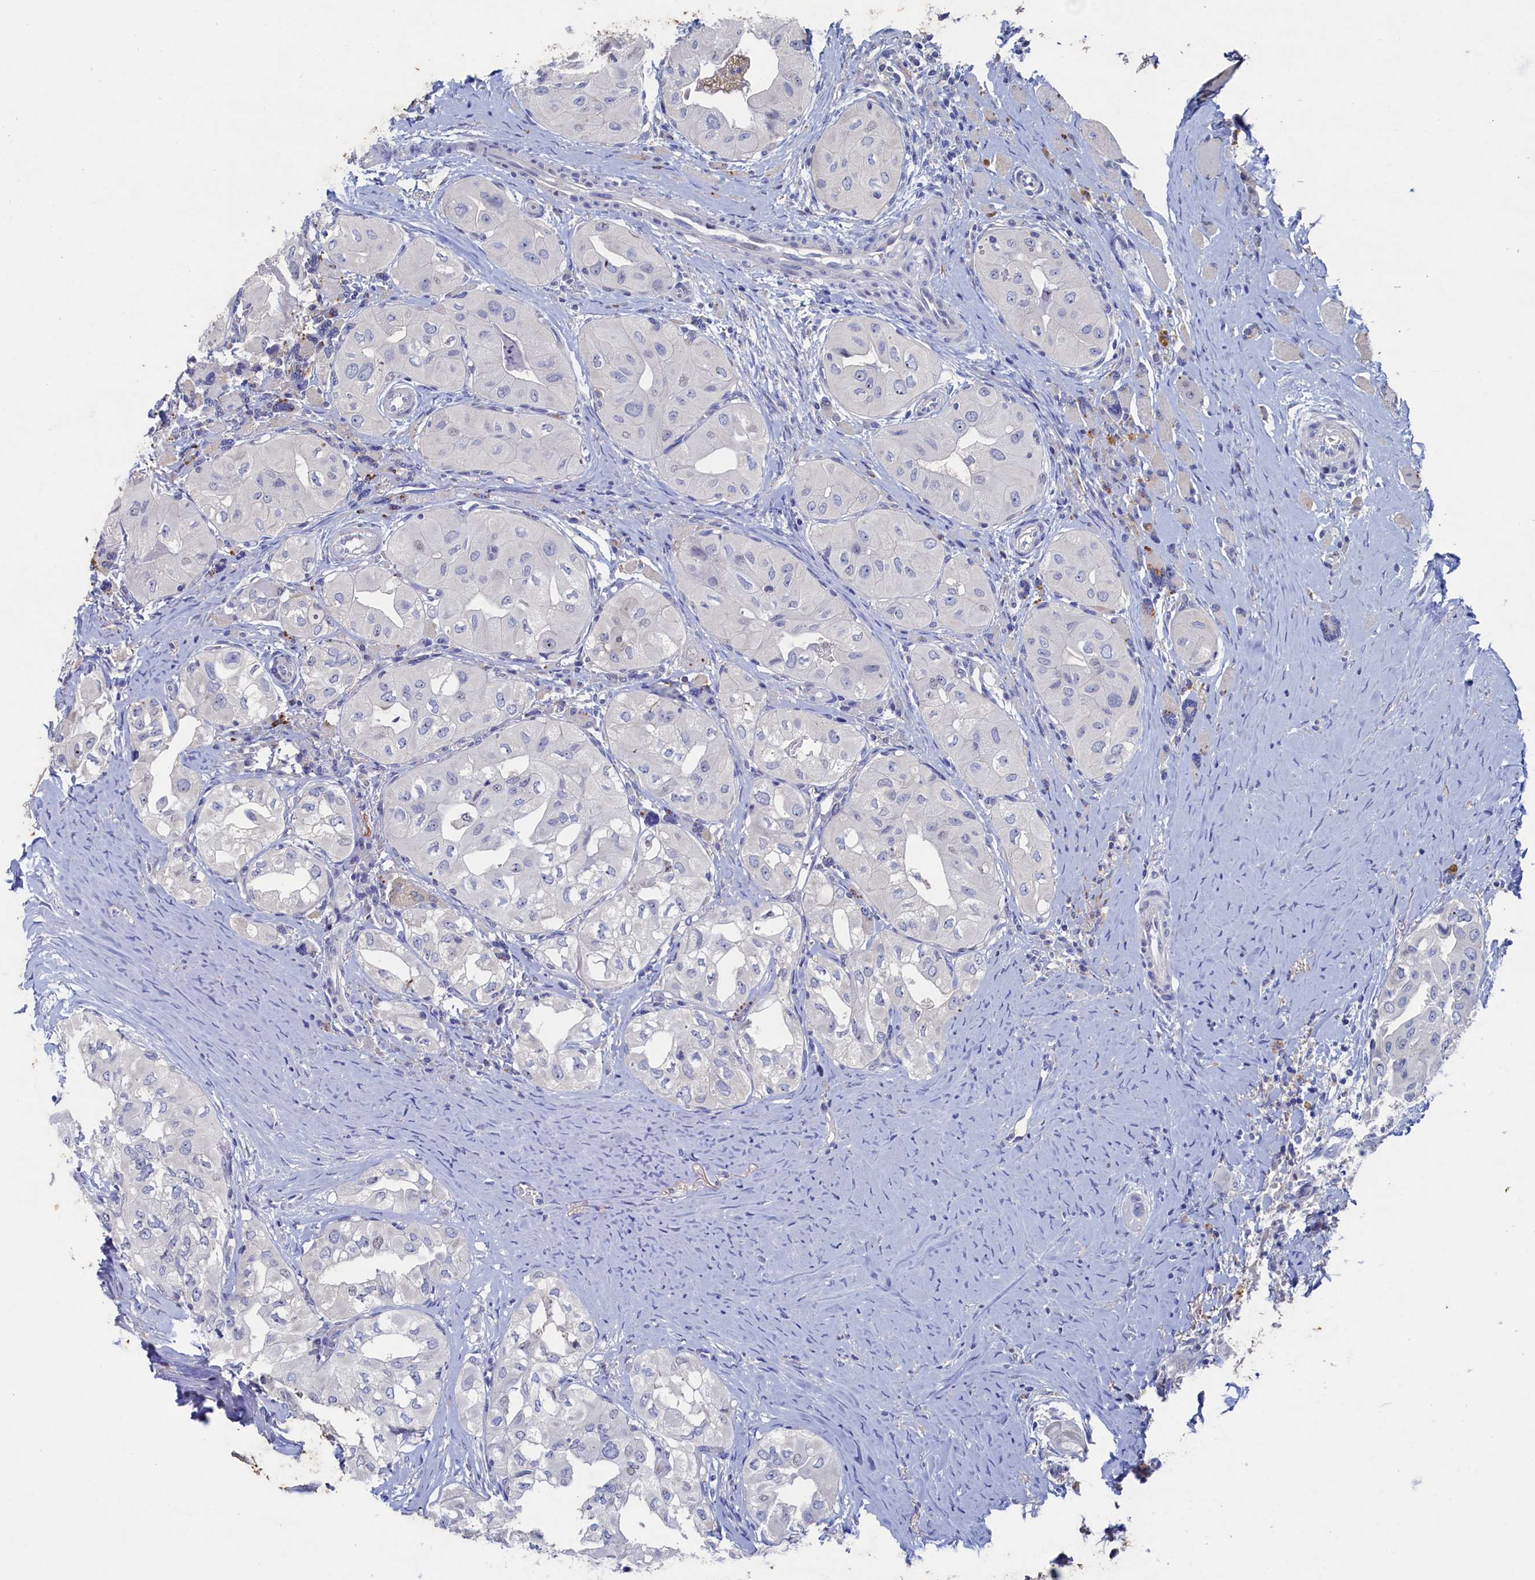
{"staining": {"intensity": "negative", "quantity": "none", "location": "none"}, "tissue": "thyroid cancer", "cell_type": "Tumor cells", "image_type": "cancer", "snomed": [{"axis": "morphology", "description": "Papillary adenocarcinoma, NOS"}, {"axis": "topography", "description": "Thyroid gland"}], "caption": "Immunohistochemical staining of human thyroid papillary adenocarcinoma reveals no significant staining in tumor cells.", "gene": "CBLIF", "patient": {"sex": "female", "age": 59}}